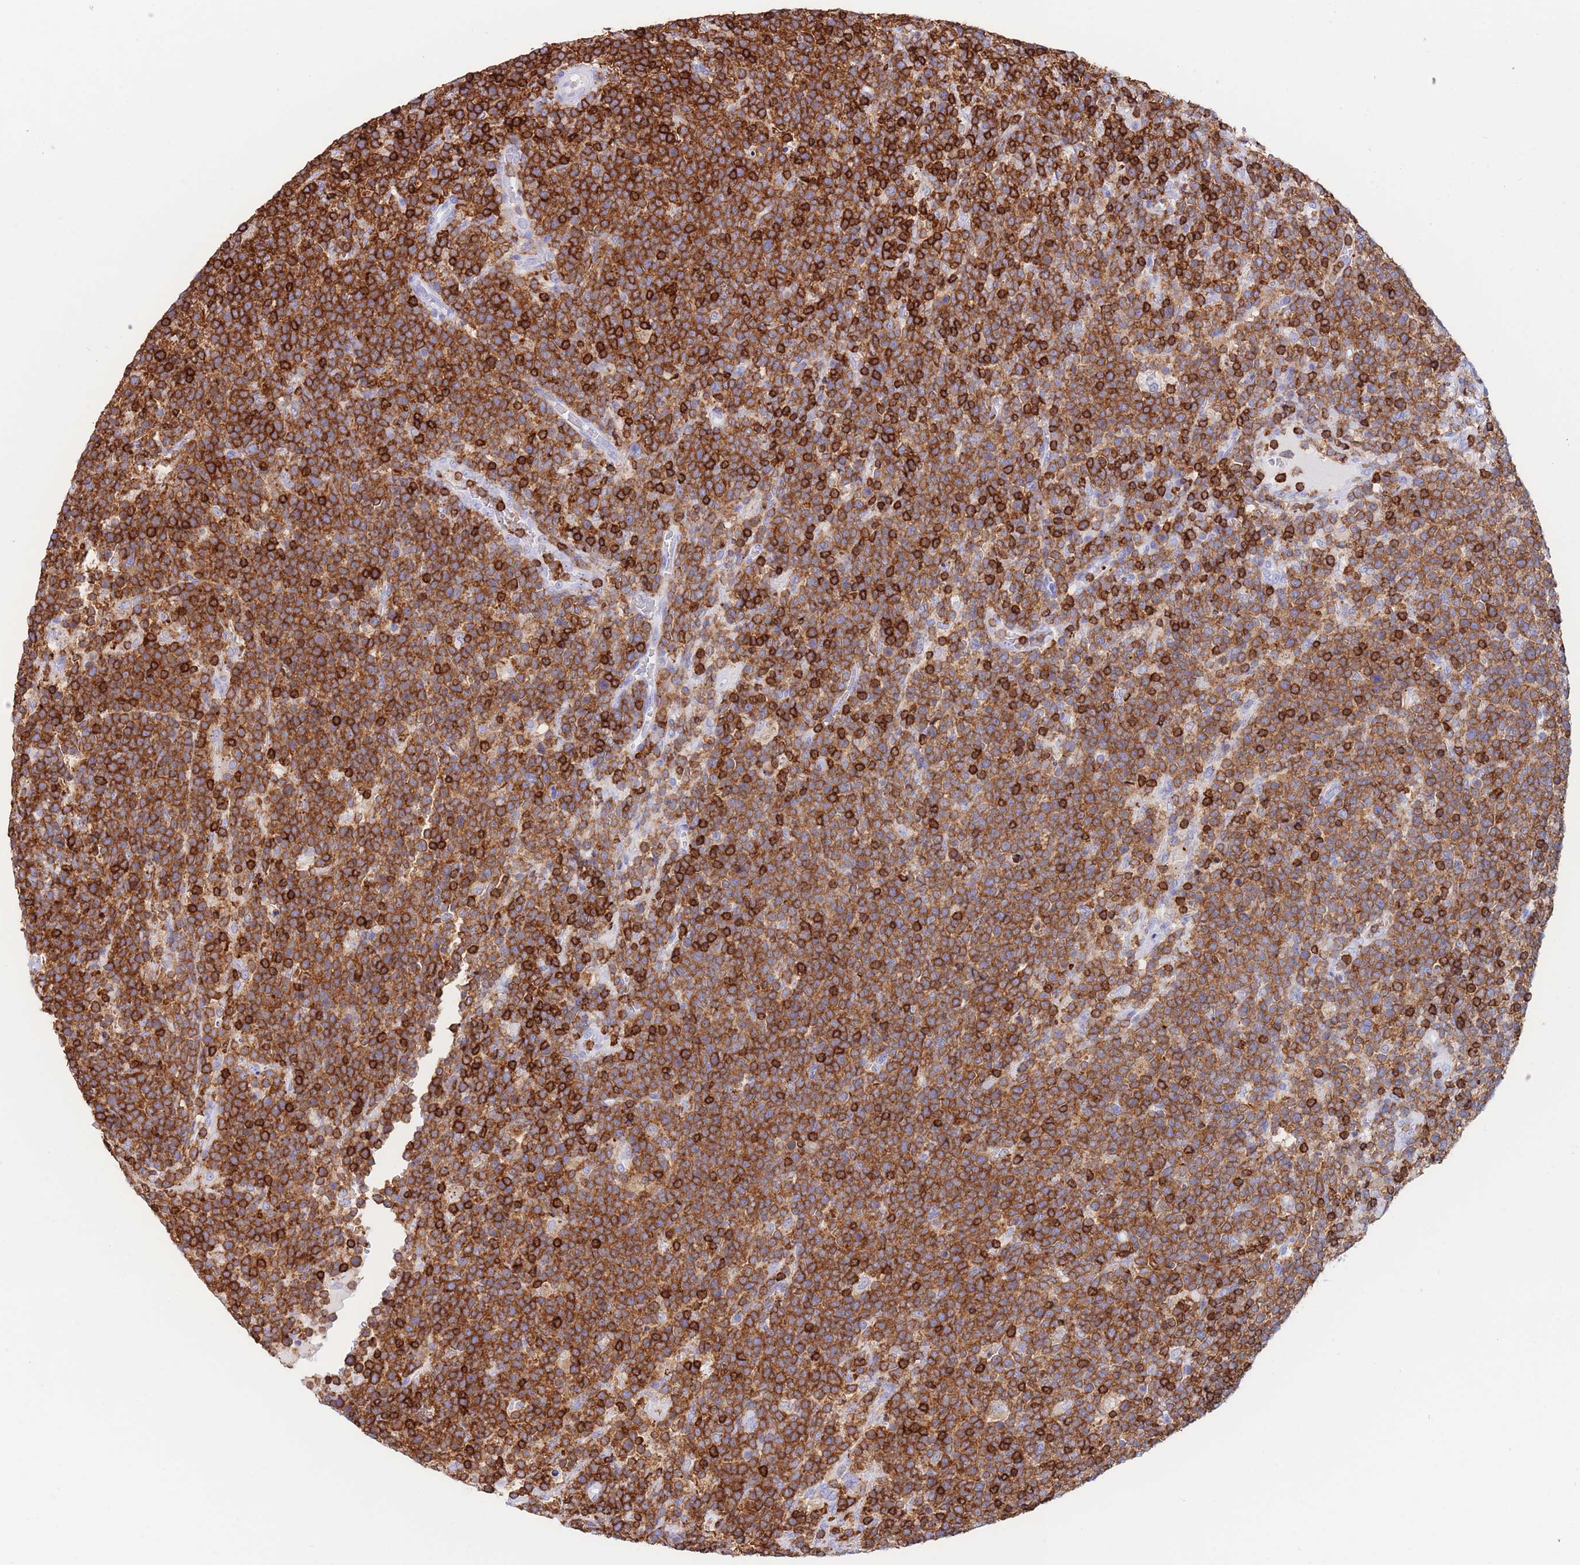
{"staining": {"intensity": "strong", "quantity": ">75%", "location": "cytoplasmic/membranous"}, "tissue": "lymphoma", "cell_type": "Tumor cells", "image_type": "cancer", "snomed": [{"axis": "morphology", "description": "Malignant lymphoma, non-Hodgkin's type, High grade"}, {"axis": "topography", "description": "Lymph node"}], "caption": "High-grade malignant lymphoma, non-Hodgkin's type stained with immunohistochemistry exhibits strong cytoplasmic/membranous positivity in approximately >75% of tumor cells. (brown staining indicates protein expression, while blue staining denotes nuclei).", "gene": "CORO1A", "patient": {"sex": "male", "age": 61}}